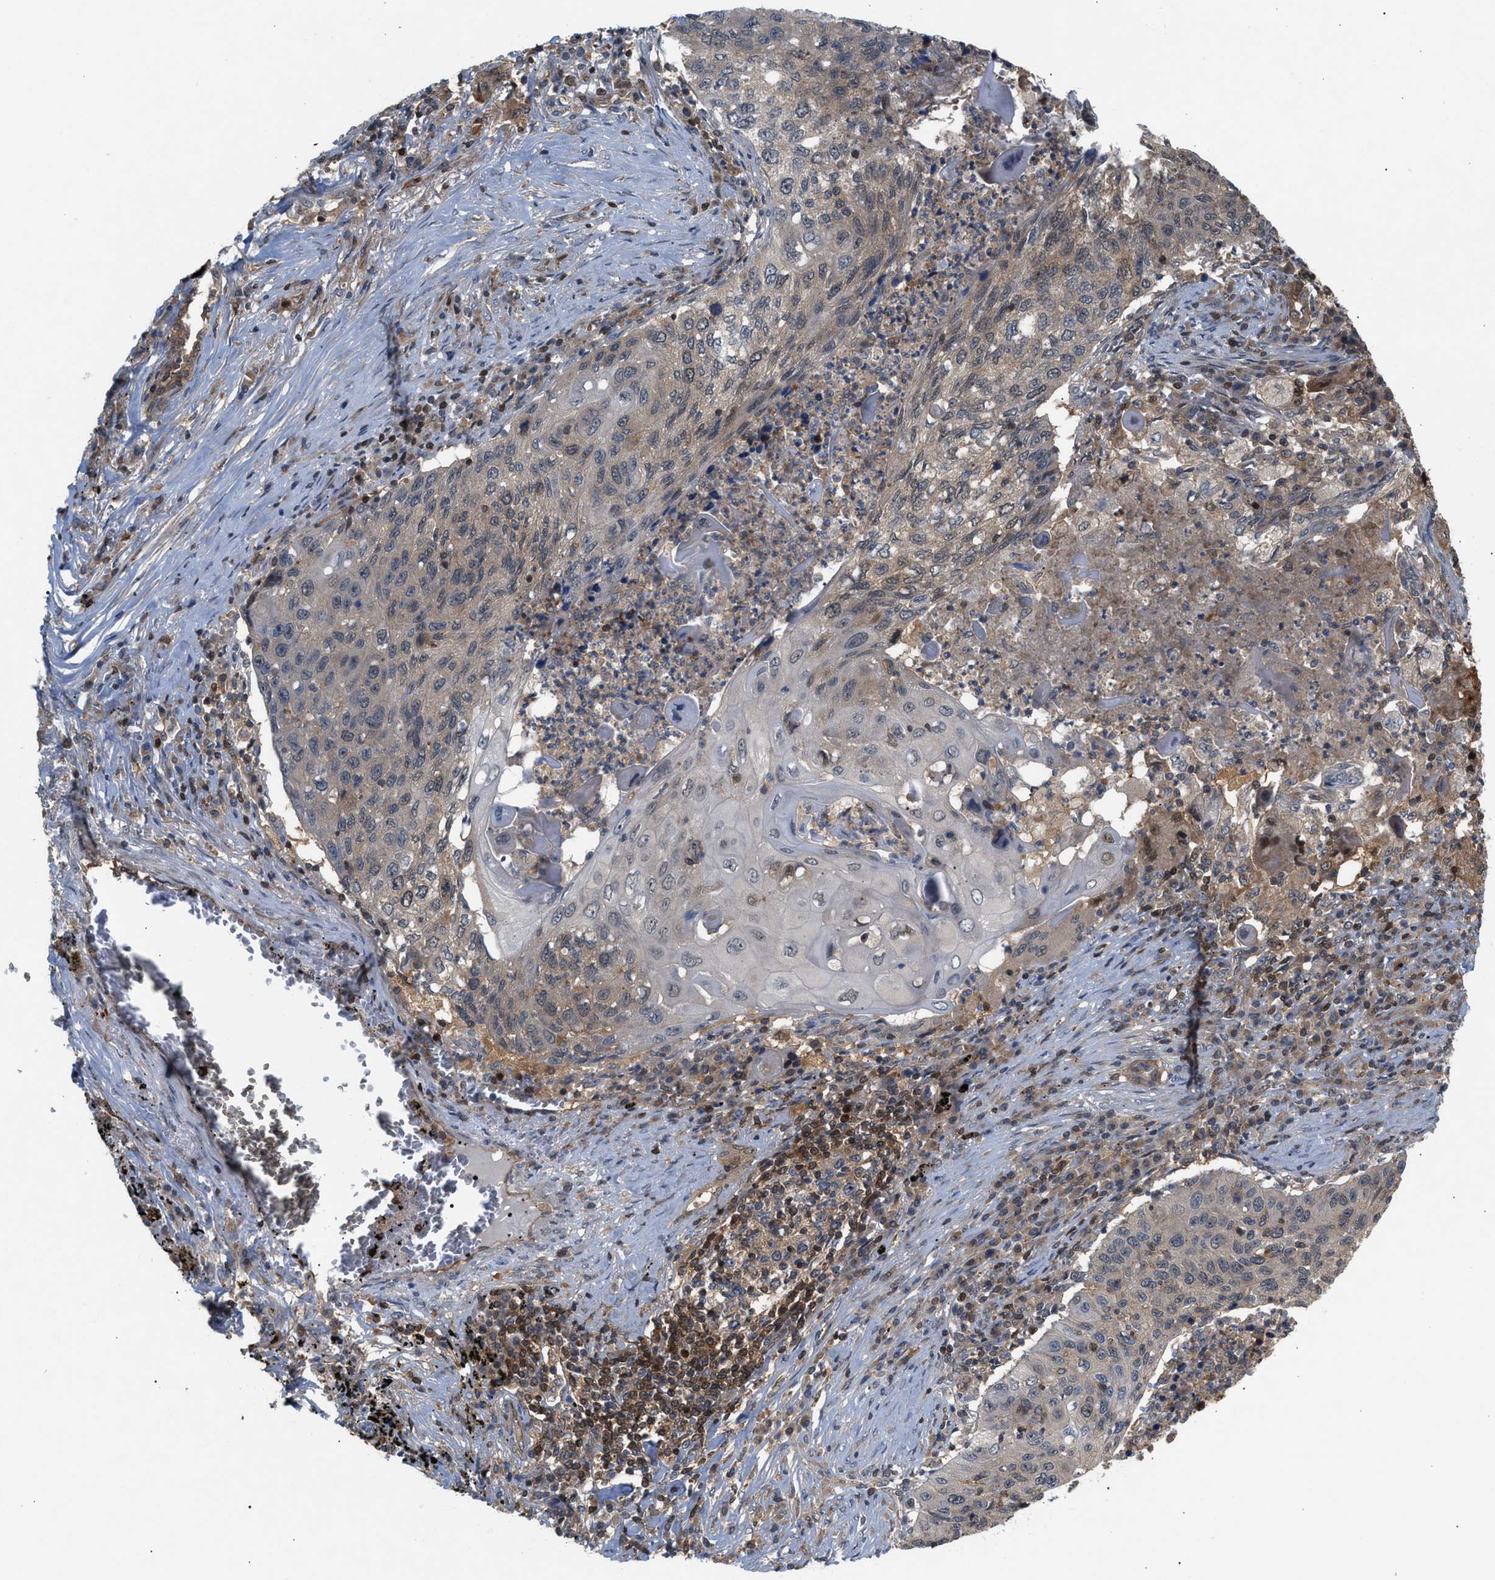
{"staining": {"intensity": "weak", "quantity": ">75%", "location": "cytoplasmic/membranous"}, "tissue": "lung cancer", "cell_type": "Tumor cells", "image_type": "cancer", "snomed": [{"axis": "morphology", "description": "Squamous cell carcinoma, NOS"}, {"axis": "topography", "description": "Lung"}], "caption": "Immunohistochemical staining of lung cancer reveals weak cytoplasmic/membranous protein staining in about >75% of tumor cells.", "gene": "GLOD4", "patient": {"sex": "female", "age": 63}}